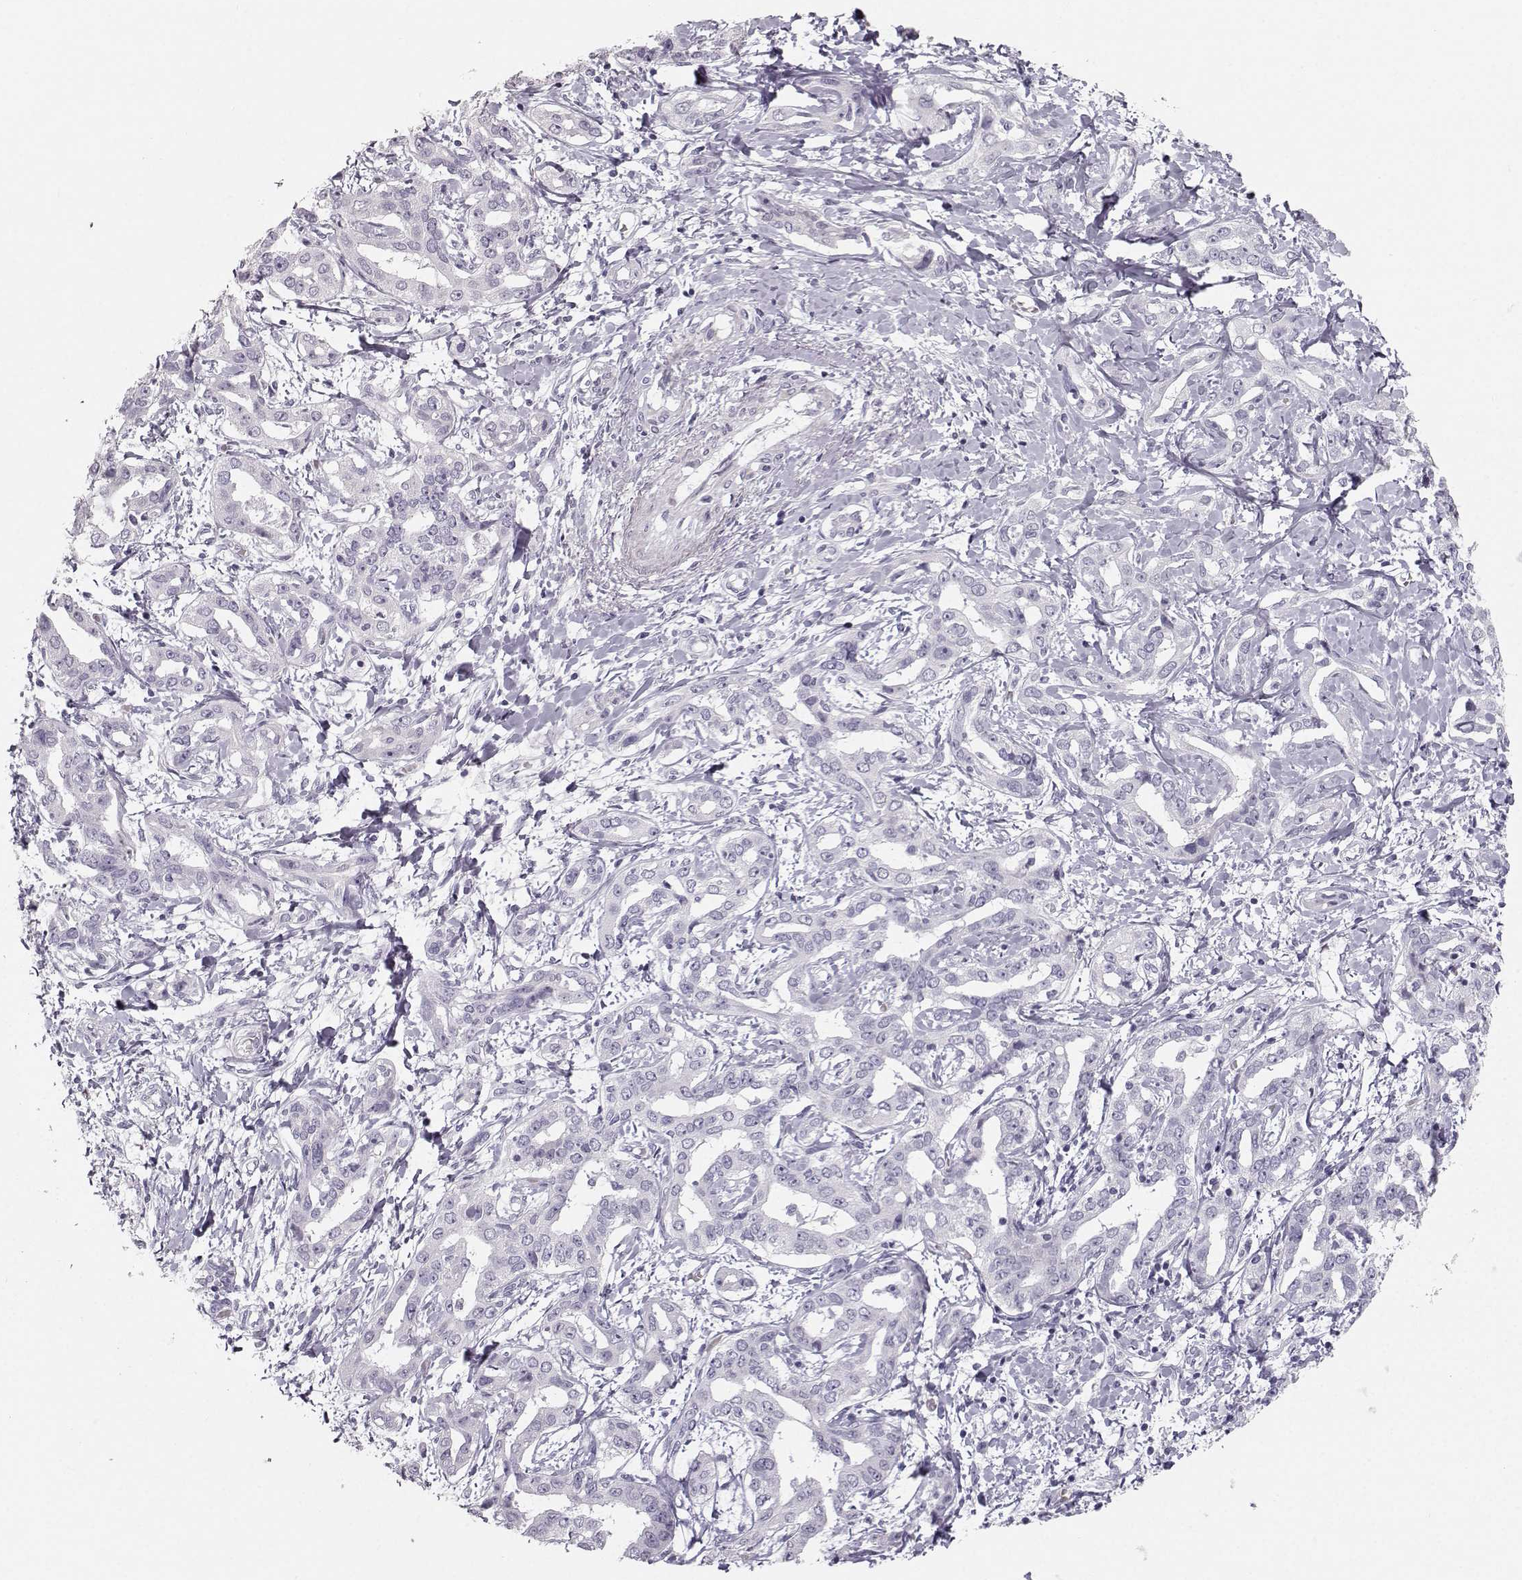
{"staining": {"intensity": "negative", "quantity": "none", "location": "none"}, "tissue": "liver cancer", "cell_type": "Tumor cells", "image_type": "cancer", "snomed": [{"axis": "morphology", "description": "Cholangiocarcinoma"}, {"axis": "topography", "description": "Liver"}], "caption": "This photomicrograph is of liver cancer (cholangiocarcinoma) stained with immunohistochemistry to label a protein in brown with the nuclei are counter-stained blue. There is no staining in tumor cells. Nuclei are stained in blue.", "gene": "CASR", "patient": {"sex": "male", "age": 59}}